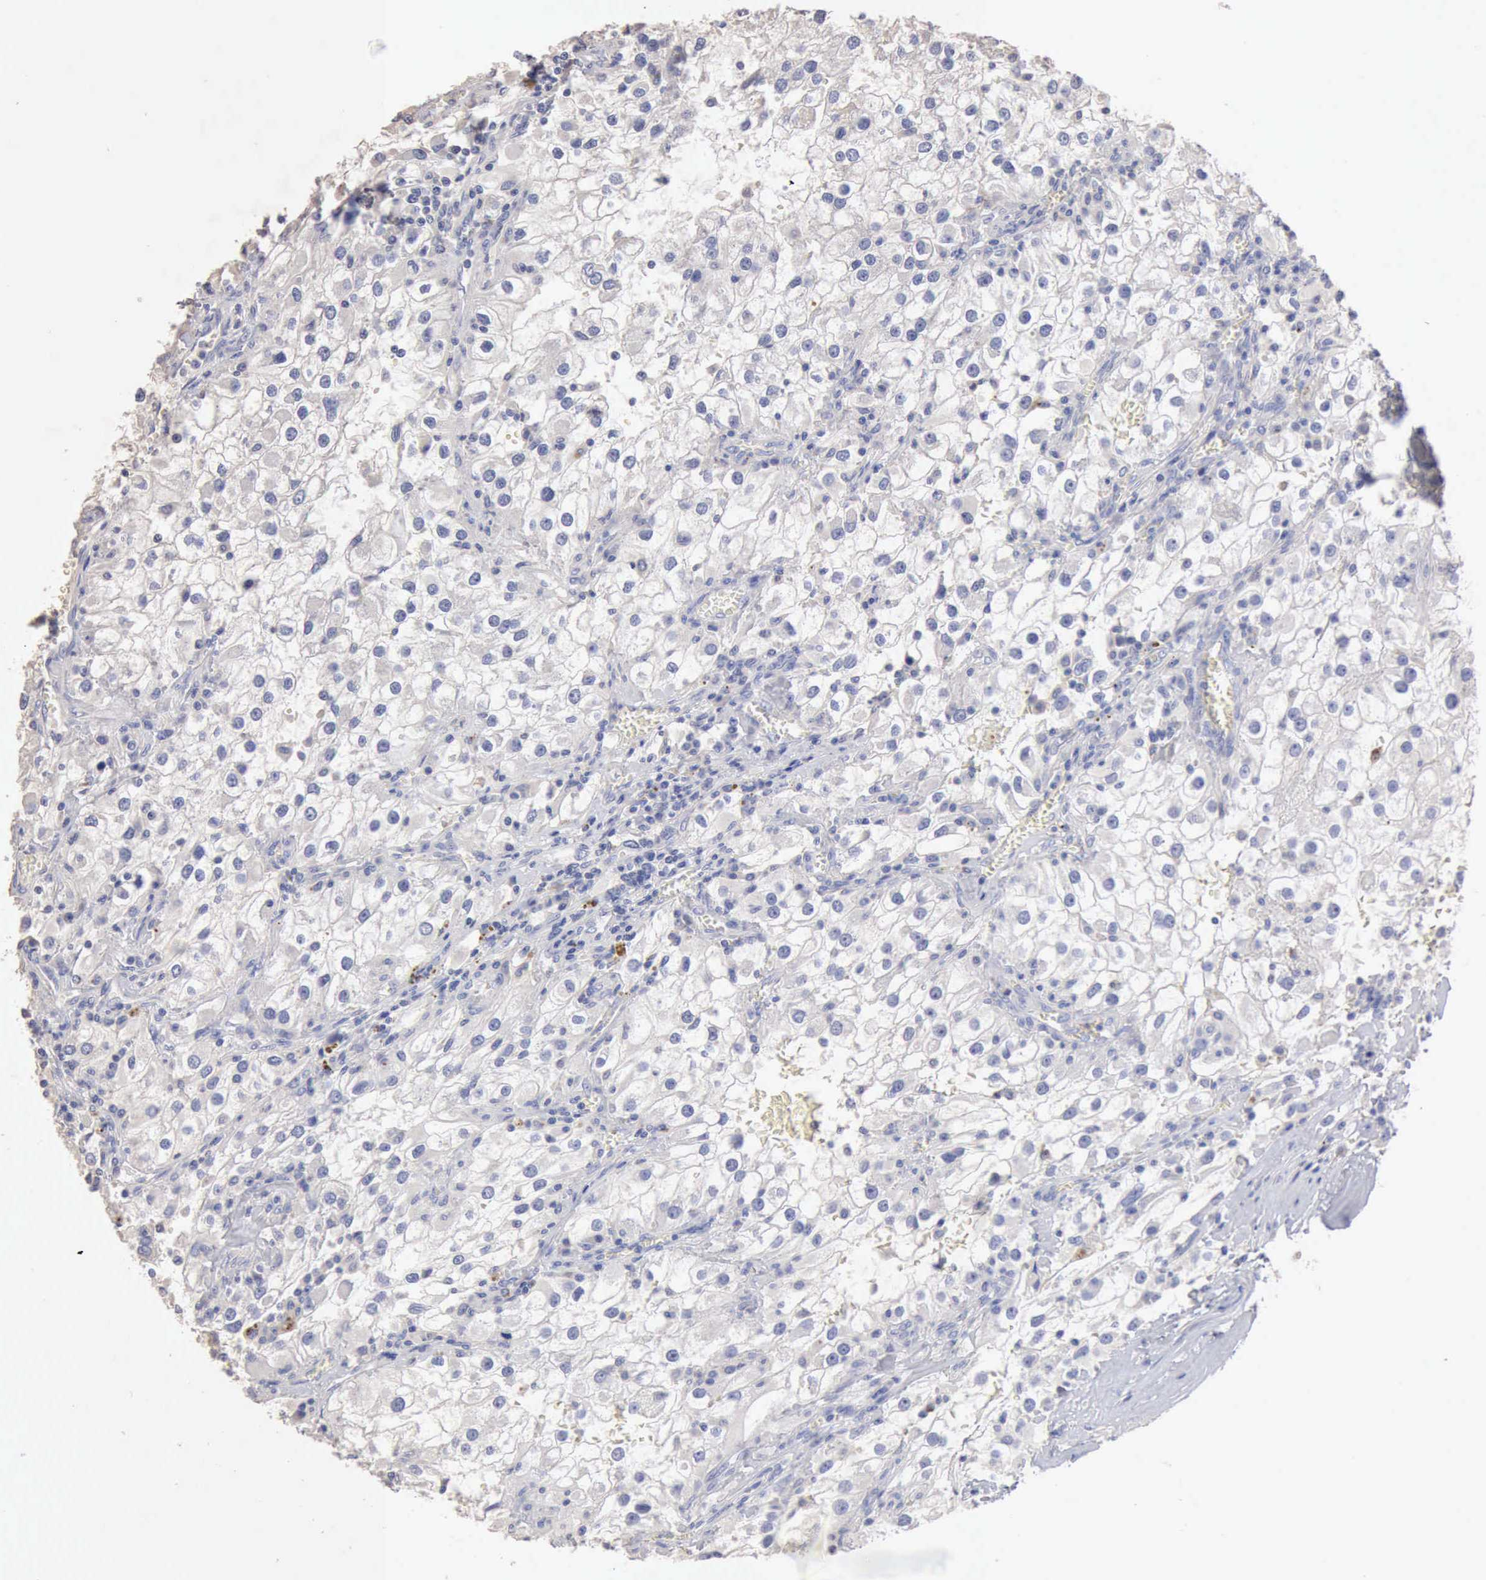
{"staining": {"intensity": "negative", "quantity": "none", "location": "none"}, "tissue": "renal cancer", "cell_type": "Tumor cells", "image_type": "cancer", "snomed": [{"axis": "morphology", "description": "Adenocarcinoma, NOS"}, {"axis": "topography", "description": "Kidney"}], "caption": "The micrograph reveals no staining of tumor cells in adenocarcinoma (renal).", "gene": "KRT6B", "patient": {"sex": "female", "age": 52}}